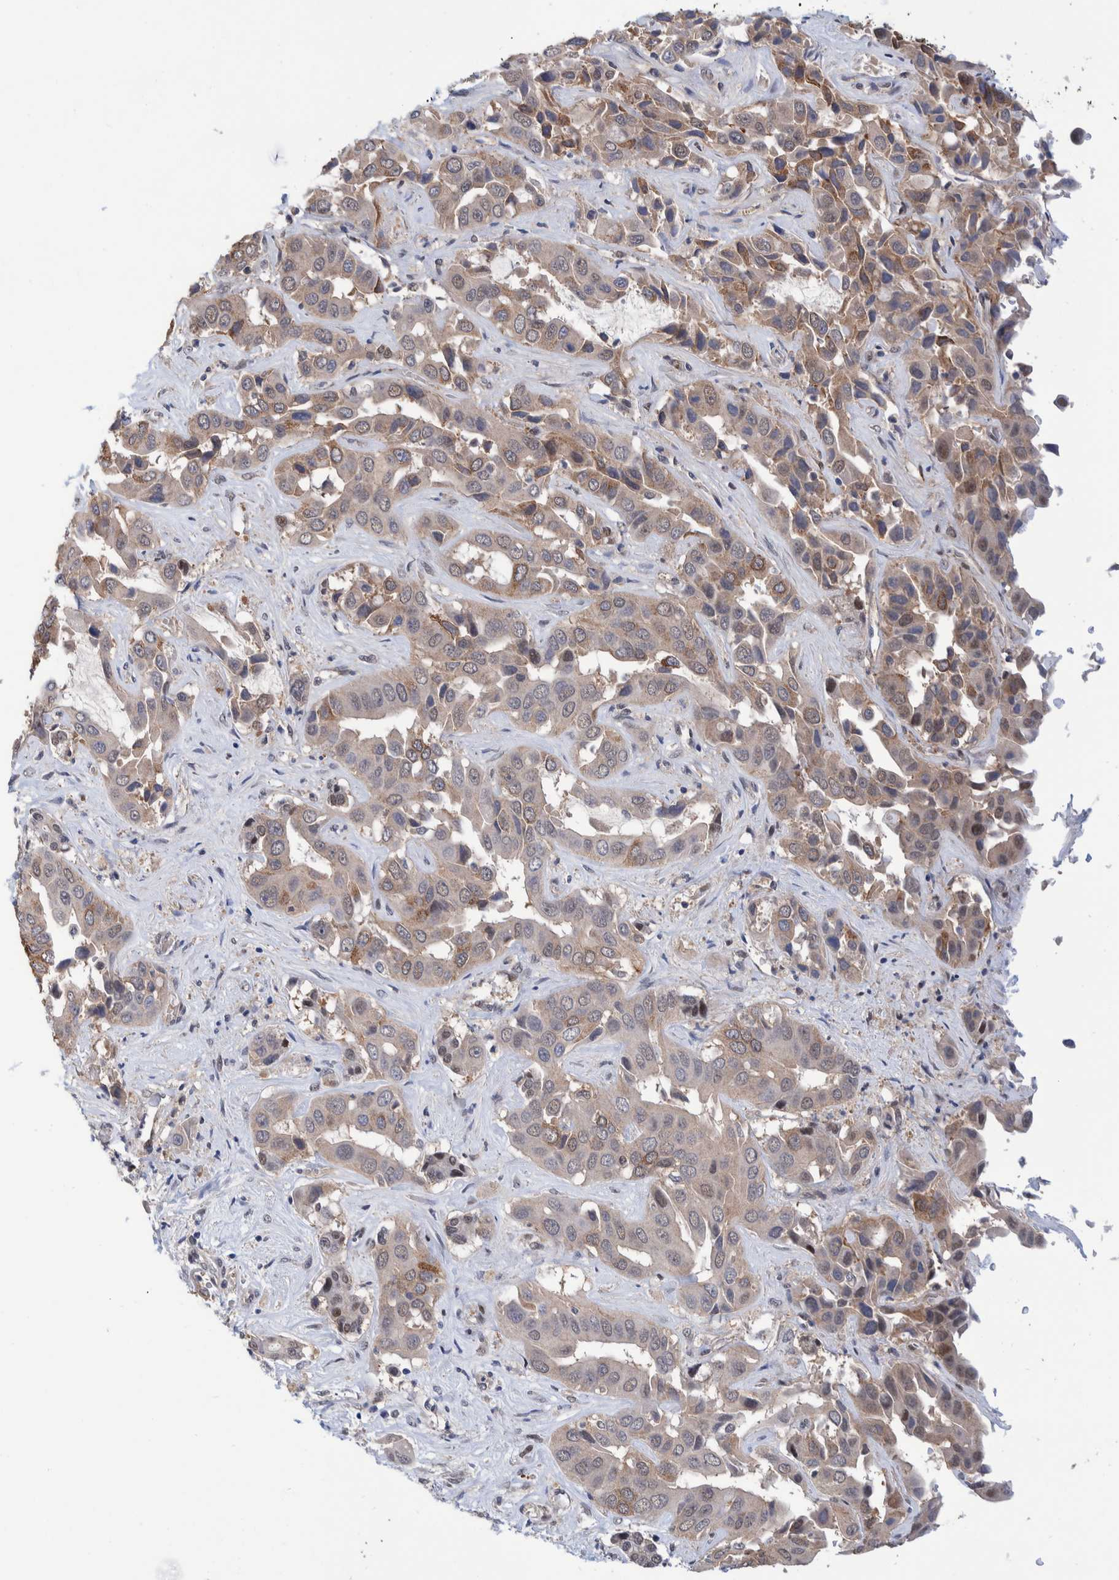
{"staining": {"intensity": "weak", "quantity": ">75%", "location": "cytoplasmic/membranous"}, "tissue": "liver cancer", "cell_type": "Tumor cells", "image_type": "cancer", "snomed": [{"axis": "morphology", "description": "Cholangiocarcinoma"}, {"axis": "topography", "description": "Liver"}], "caption": "Immunohistochemistry micrograph of neoplastic tissue: cholangiocarcinoma (liver) stained using IHC shows low levels of weak protein expression localized specifically in the cytoplasmic/membranous of tumor cells, appearing as a cytoplasmic/membranous brown color.", "gene": "PFAS", "patient": {"sex": "female", "age": 52}}